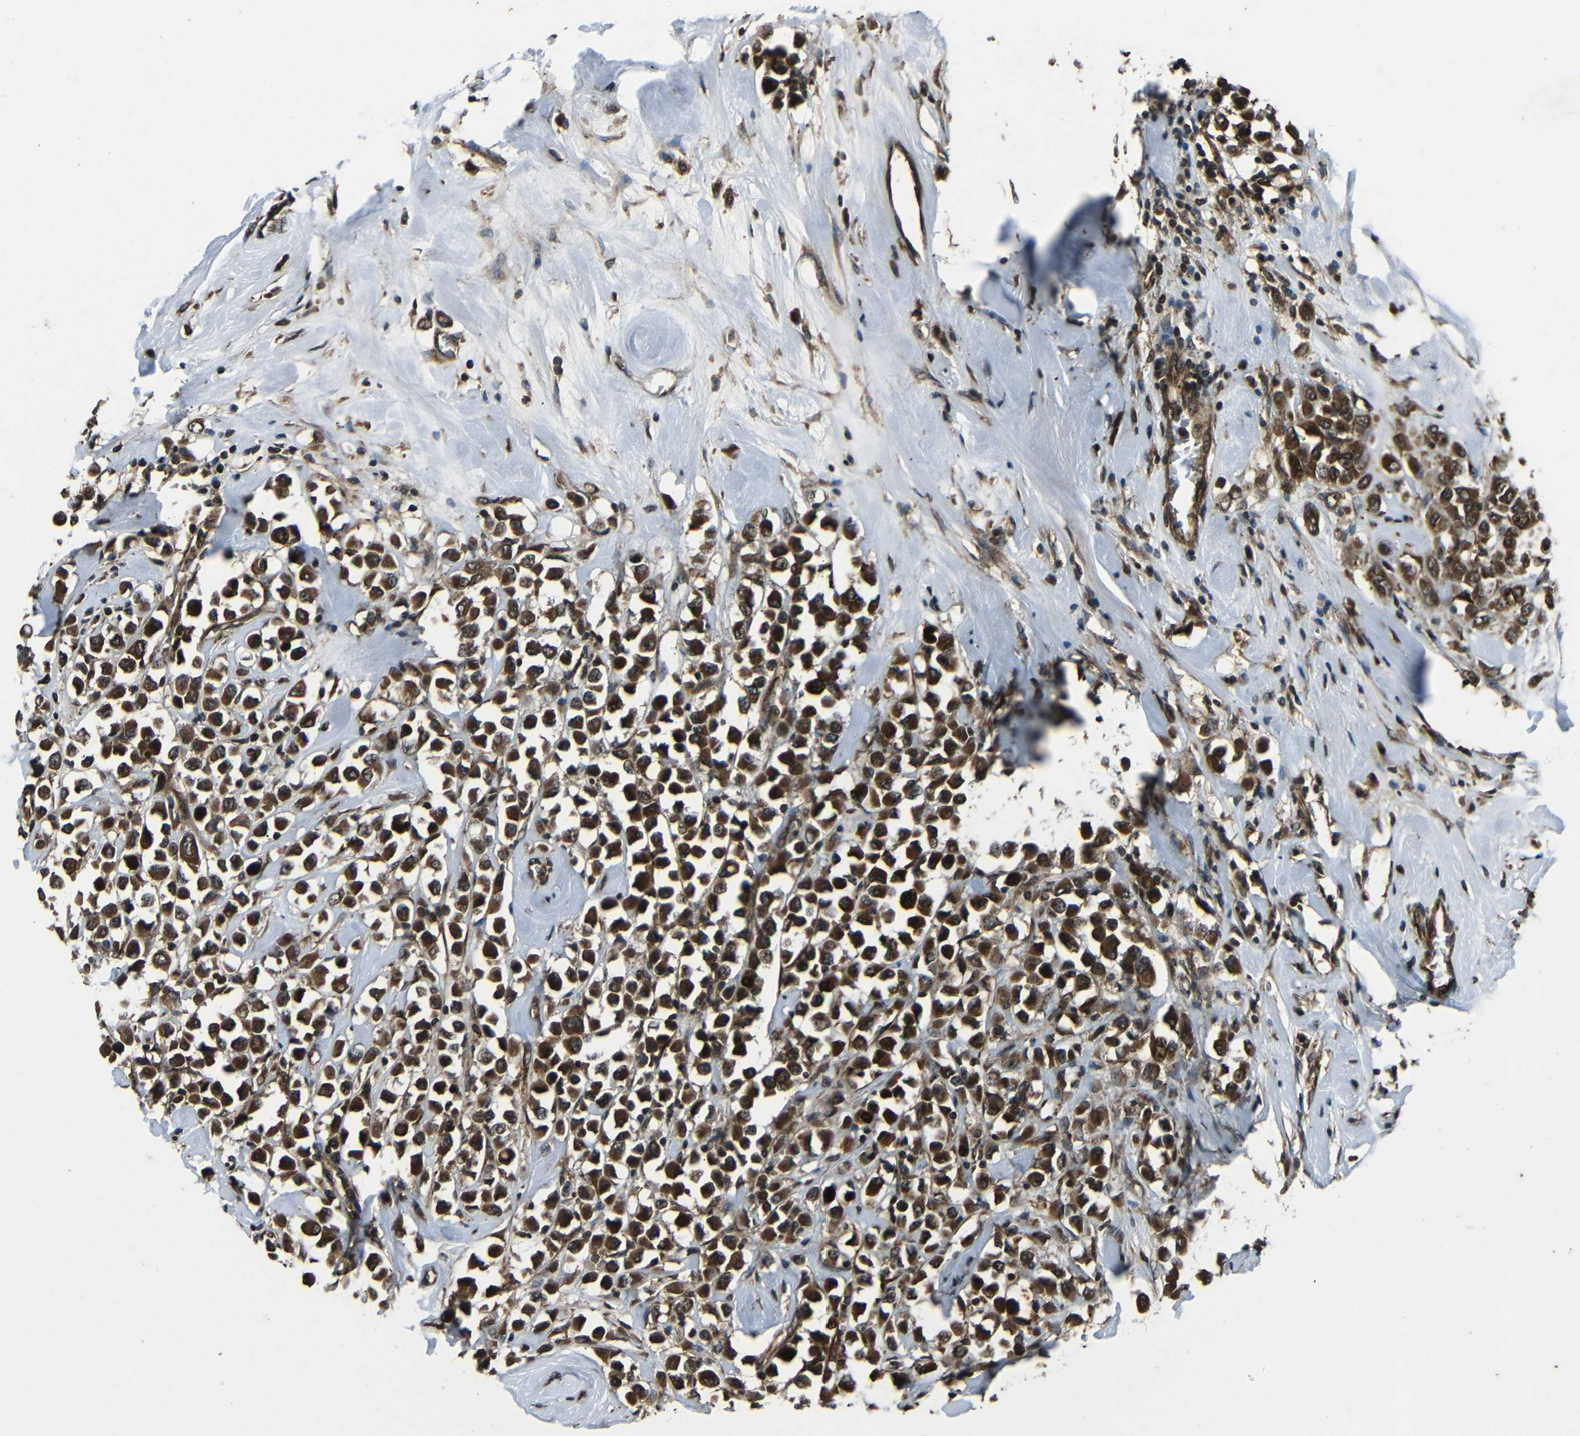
{"staining": {"intensity": "strong", "quantity": ">75%", "location": "cytoplasmic/membranous"}, "tissue": "breast cancer", "cell_type": "Tumor cells", "image_type": "cancer", "snomed": [{"axis": "morphology", "description": "Duct carcinoma"}, {"axis": "topography", "description": "Breast"}], "caption": "The photomicrograph exhibits staining of breast cancer (intraductal carcinoma), revealing strong cytoplasmic/membranous protein expression (brown color) within tumor cells. The protein is stained brown, and the nuclei are stained in blue (DAB IHC with brightfield microscopy, high magnification).", "gene": "PLK2", "patient": {"sex": "female", "age": 61}}